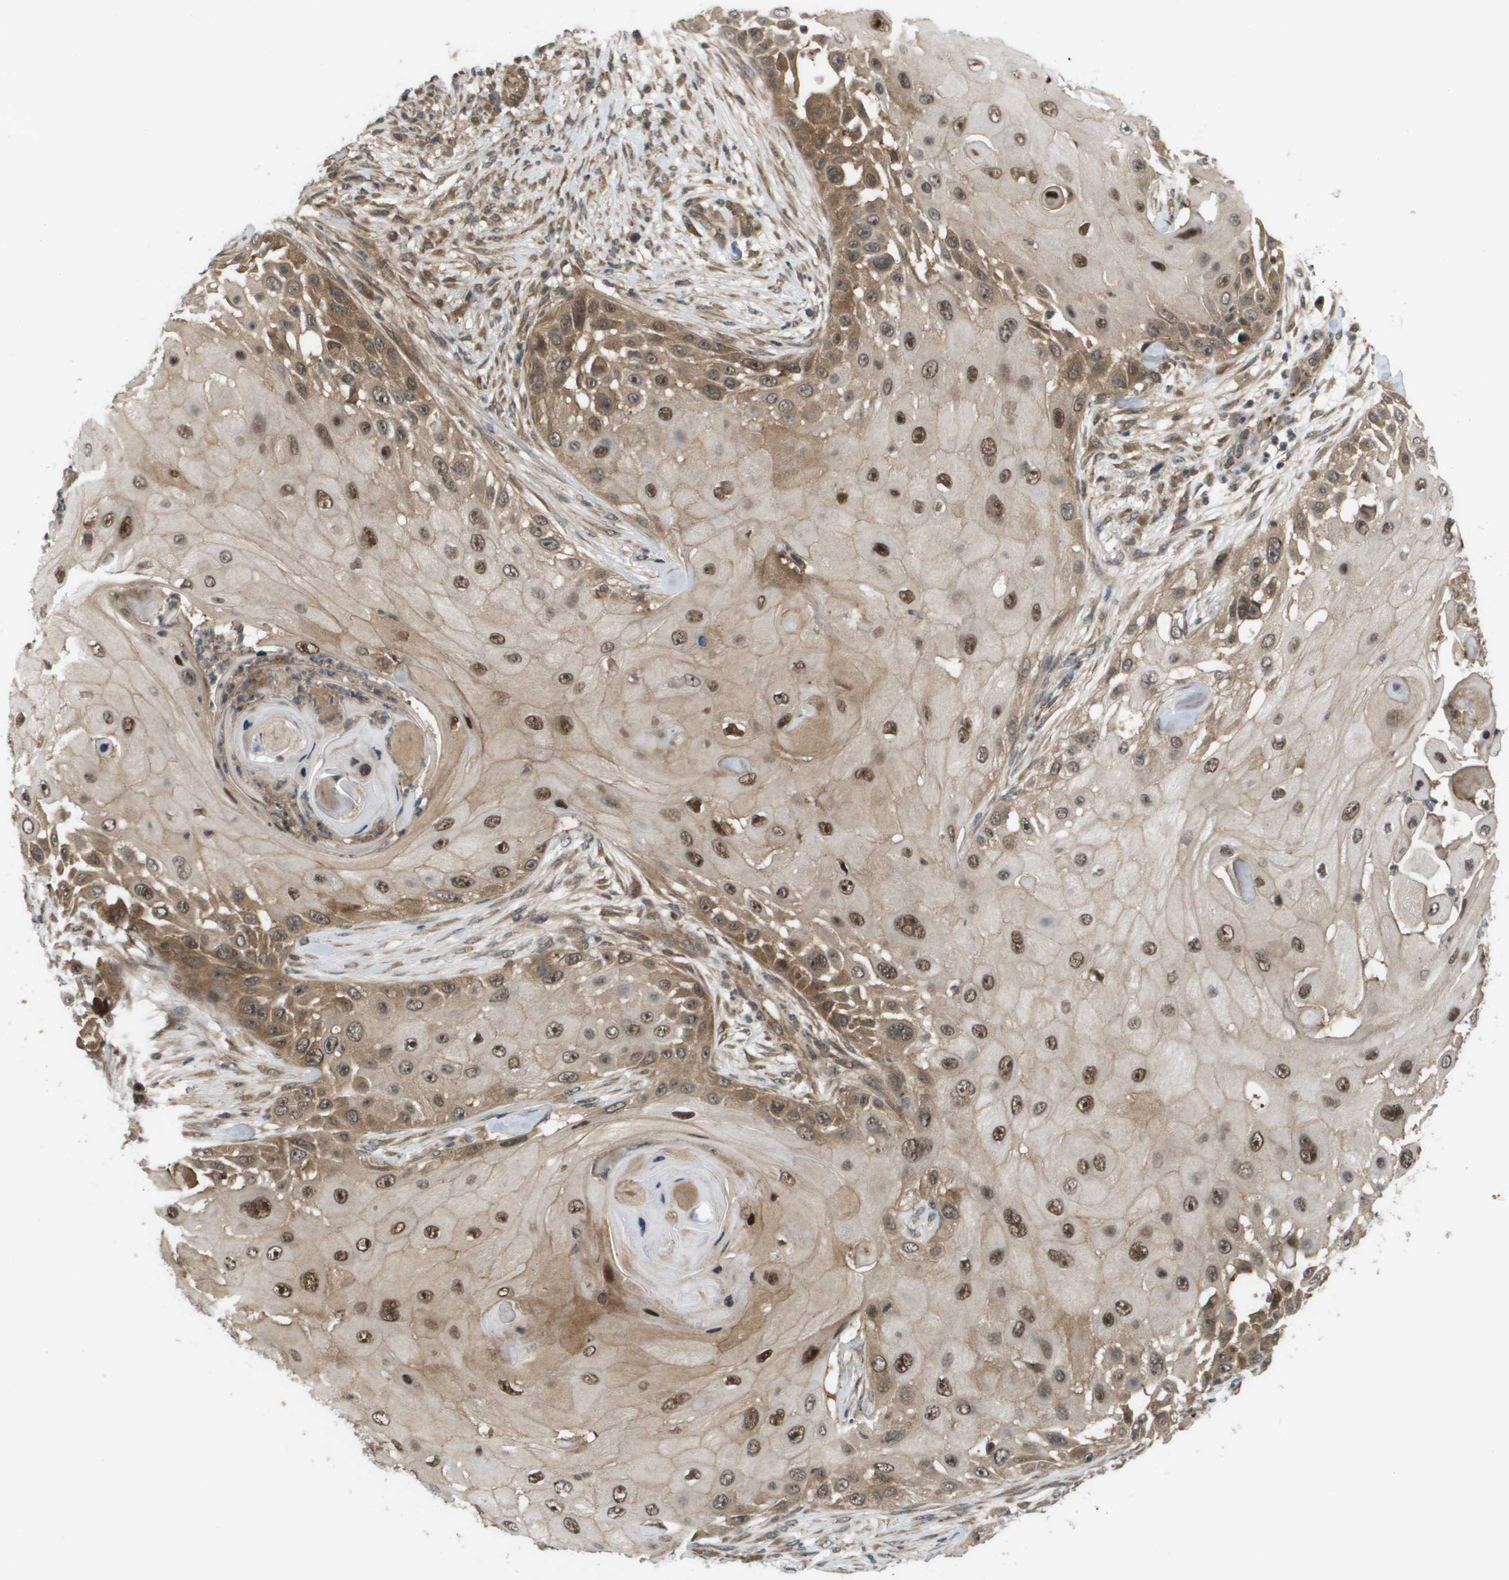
{"staining": {"intensity": "moderate", "quantity": ">75%", "location": "cytoplasmic/membranous,nuclear"}, "tissue": "skin cancer", "cell_type": "Tumor cells", "image_type": "cancer", "snomed": [{"axis": "morphology", "description": "Squamous cell carcinoma, NOS"}, {"axis": "topography", "description": "Skin"}], "caption": "Skin squamous cell carcinoma tissue demonstrates moderate cytoplasmic/membranous and nuclear expression in about >75% of tumor cells Using DAB (brown) and hematoxylin (blue) stains, captured at high magnification using brightfield microscopy.", "gene": "CTPS2", "patient": {"sex": "female", "age": 44}}